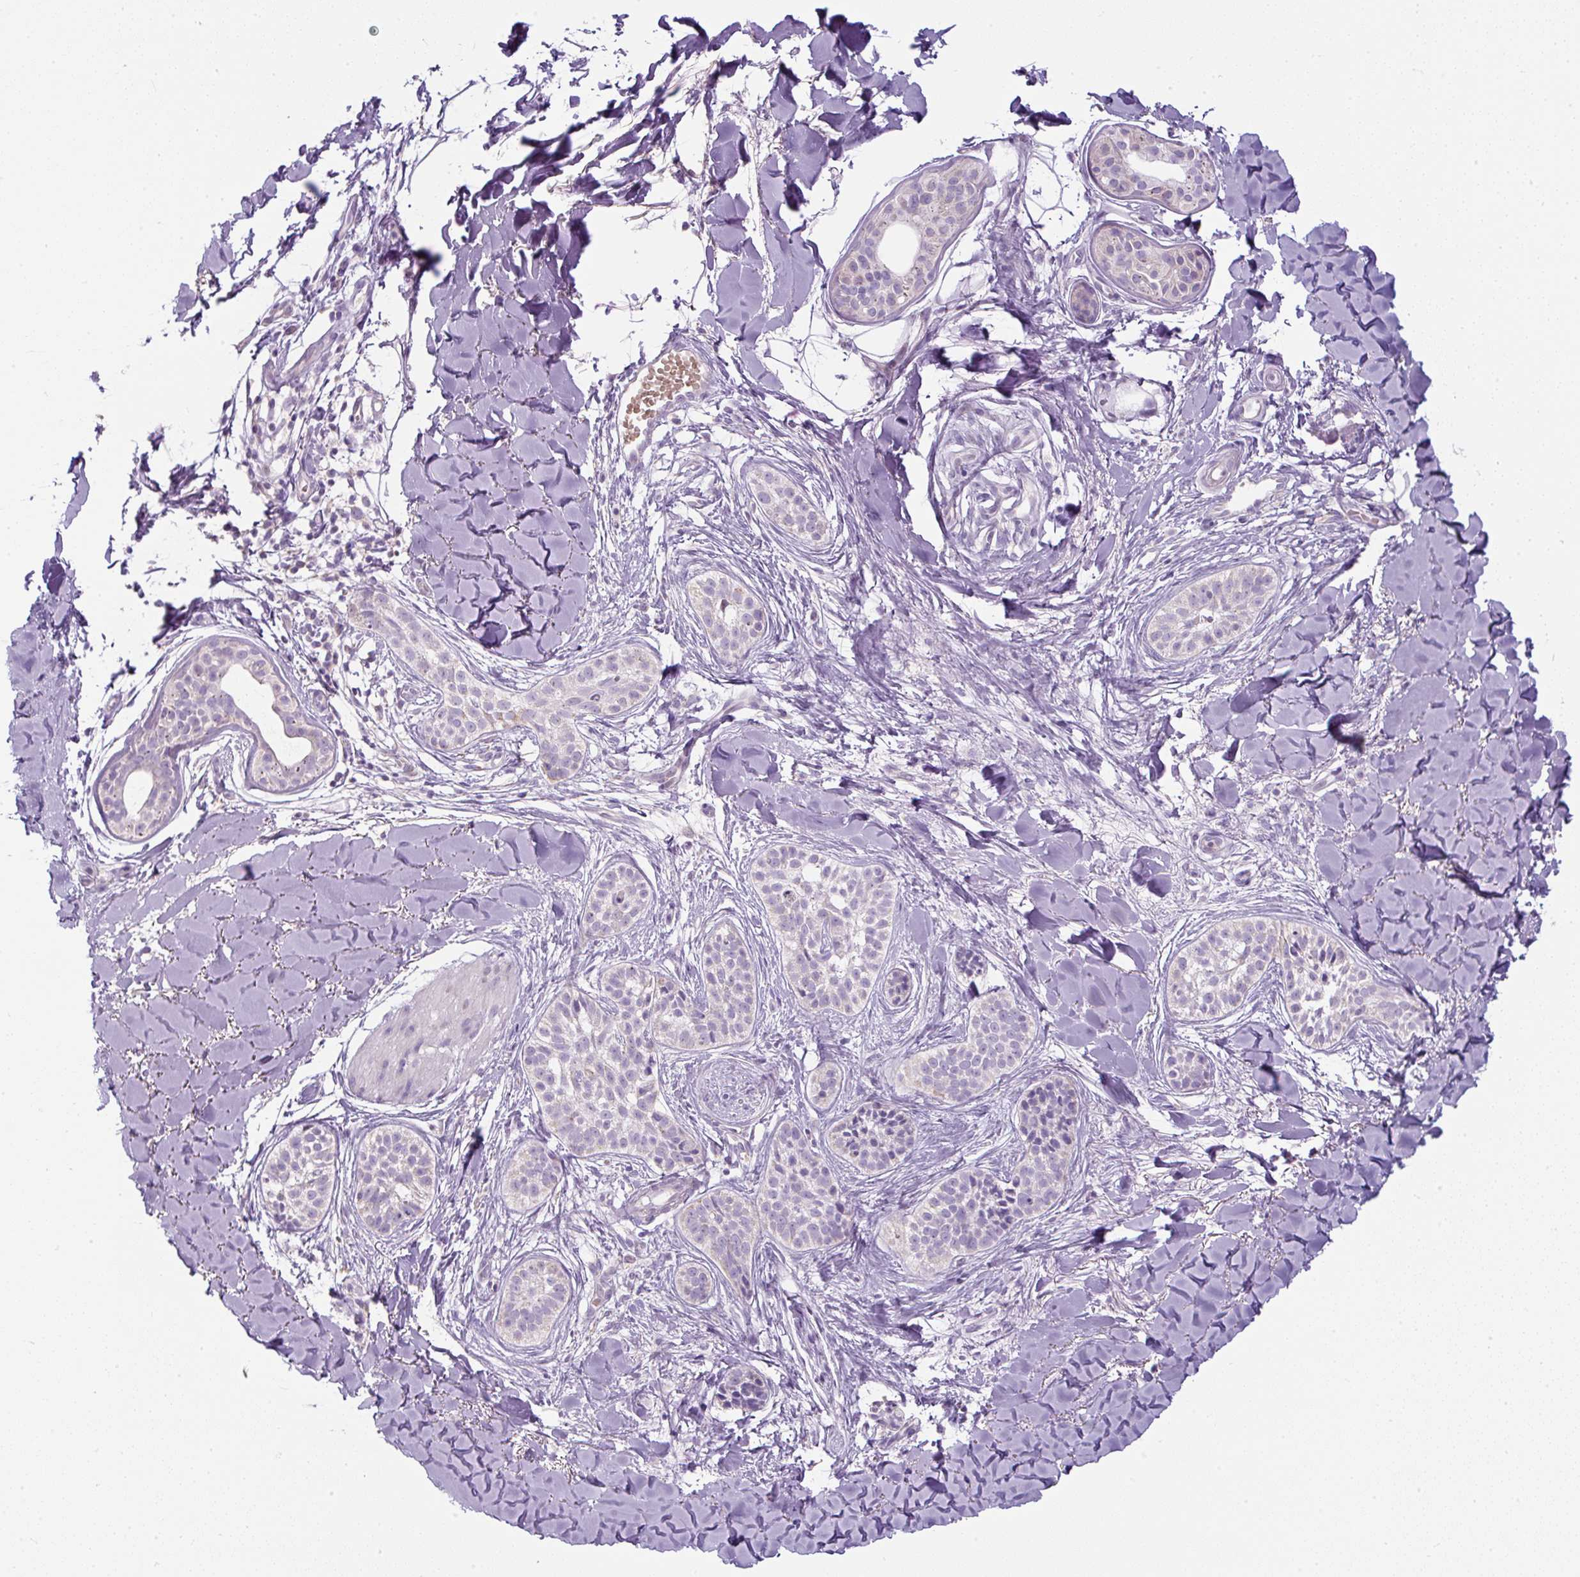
{"staining": {"intensity": "negative", "quantity": "none", "location": "none"}, "tissue": "skin cancer", "cell_type": "Tumor cells", "image_type": "cancer", "snomed": [{"axis": "morphology", "description": "Basal cell carcinoma"}, {"axis": "topography", "description": "Skin"}], "caption": "This is an immunohistochemistry micrograph of skin cancer. There is no positivity in tumor cells.", "gene": "FGFBP3", "patient": {"sex": "male", "age": 52}}